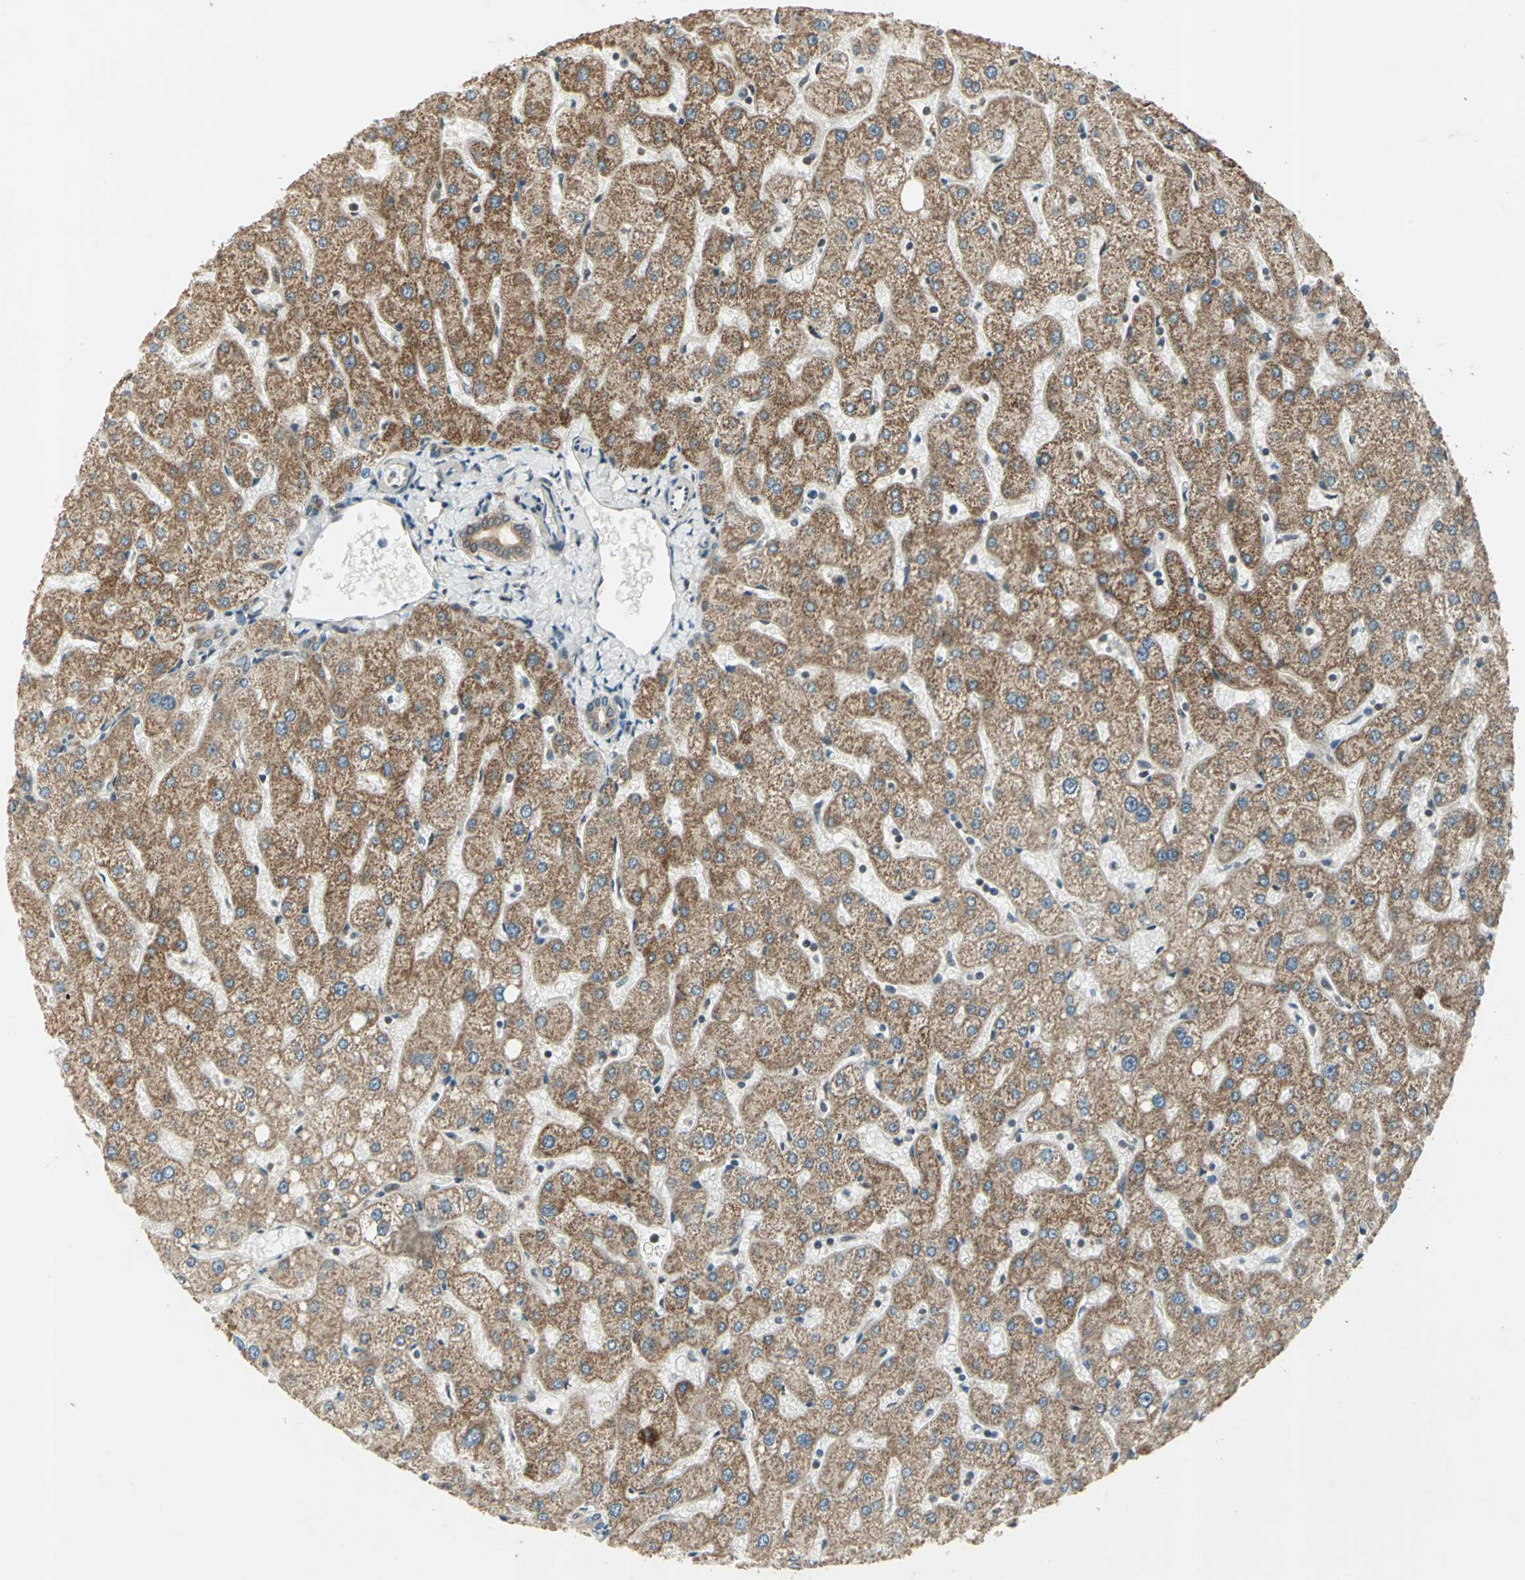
{"staining": {"intensity": "weak", "quantity": ">75%", "location": "cytoplasmic/membranous"}, "tissue": "liver", "cell_type": "Cholangiocytes", "image_type": "normal", "snomed": [{"axis": "morphology", "description": "Normal tissue, NOS"}, {"axis": "topography", "description": "Liver"}], "caption": "Weak cytoplasmic/membranous protein staining is present in approximately >75% of cholangiocytes in liver.", "gene": "PSMC3", "patient": {"sex": "male", "age": 67}}